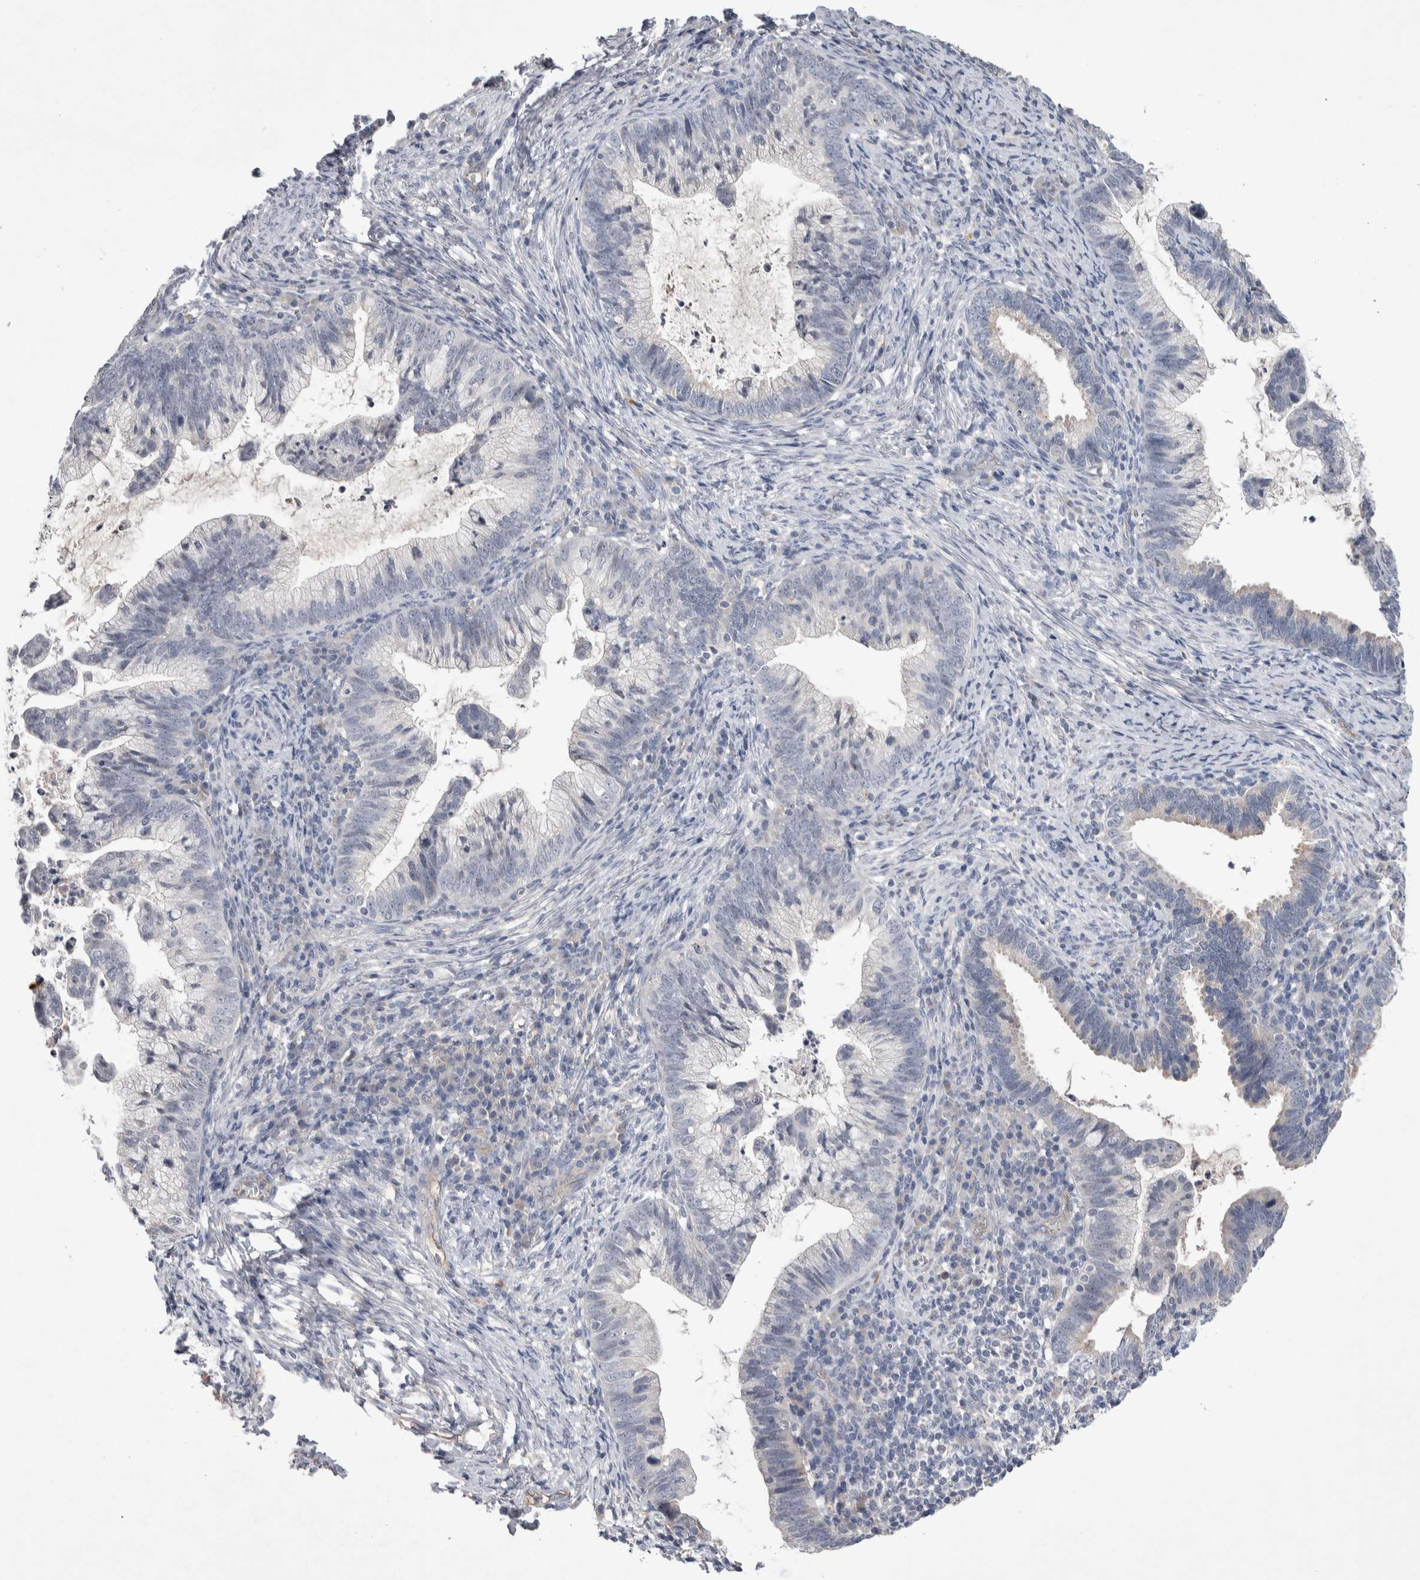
{"staining": {"intensity": "negative", "quantity": "none", "location": "none"}, "tissue": "cervical cancer", "cell_type": "Tumor cells", "image_type": "cancer", "snomed": [{"axis": "morphology", "description": "Adenocarcinoma, NOS"}, {"axis": "topography", "description": "Cervix"}], "caption": "Protein analysis of cervical cancer (adenocarcinoma) demonstrates no significant expression in tumor cells.", "gene": "CEP131", "patient": {"sex": "female", "age": 36}}